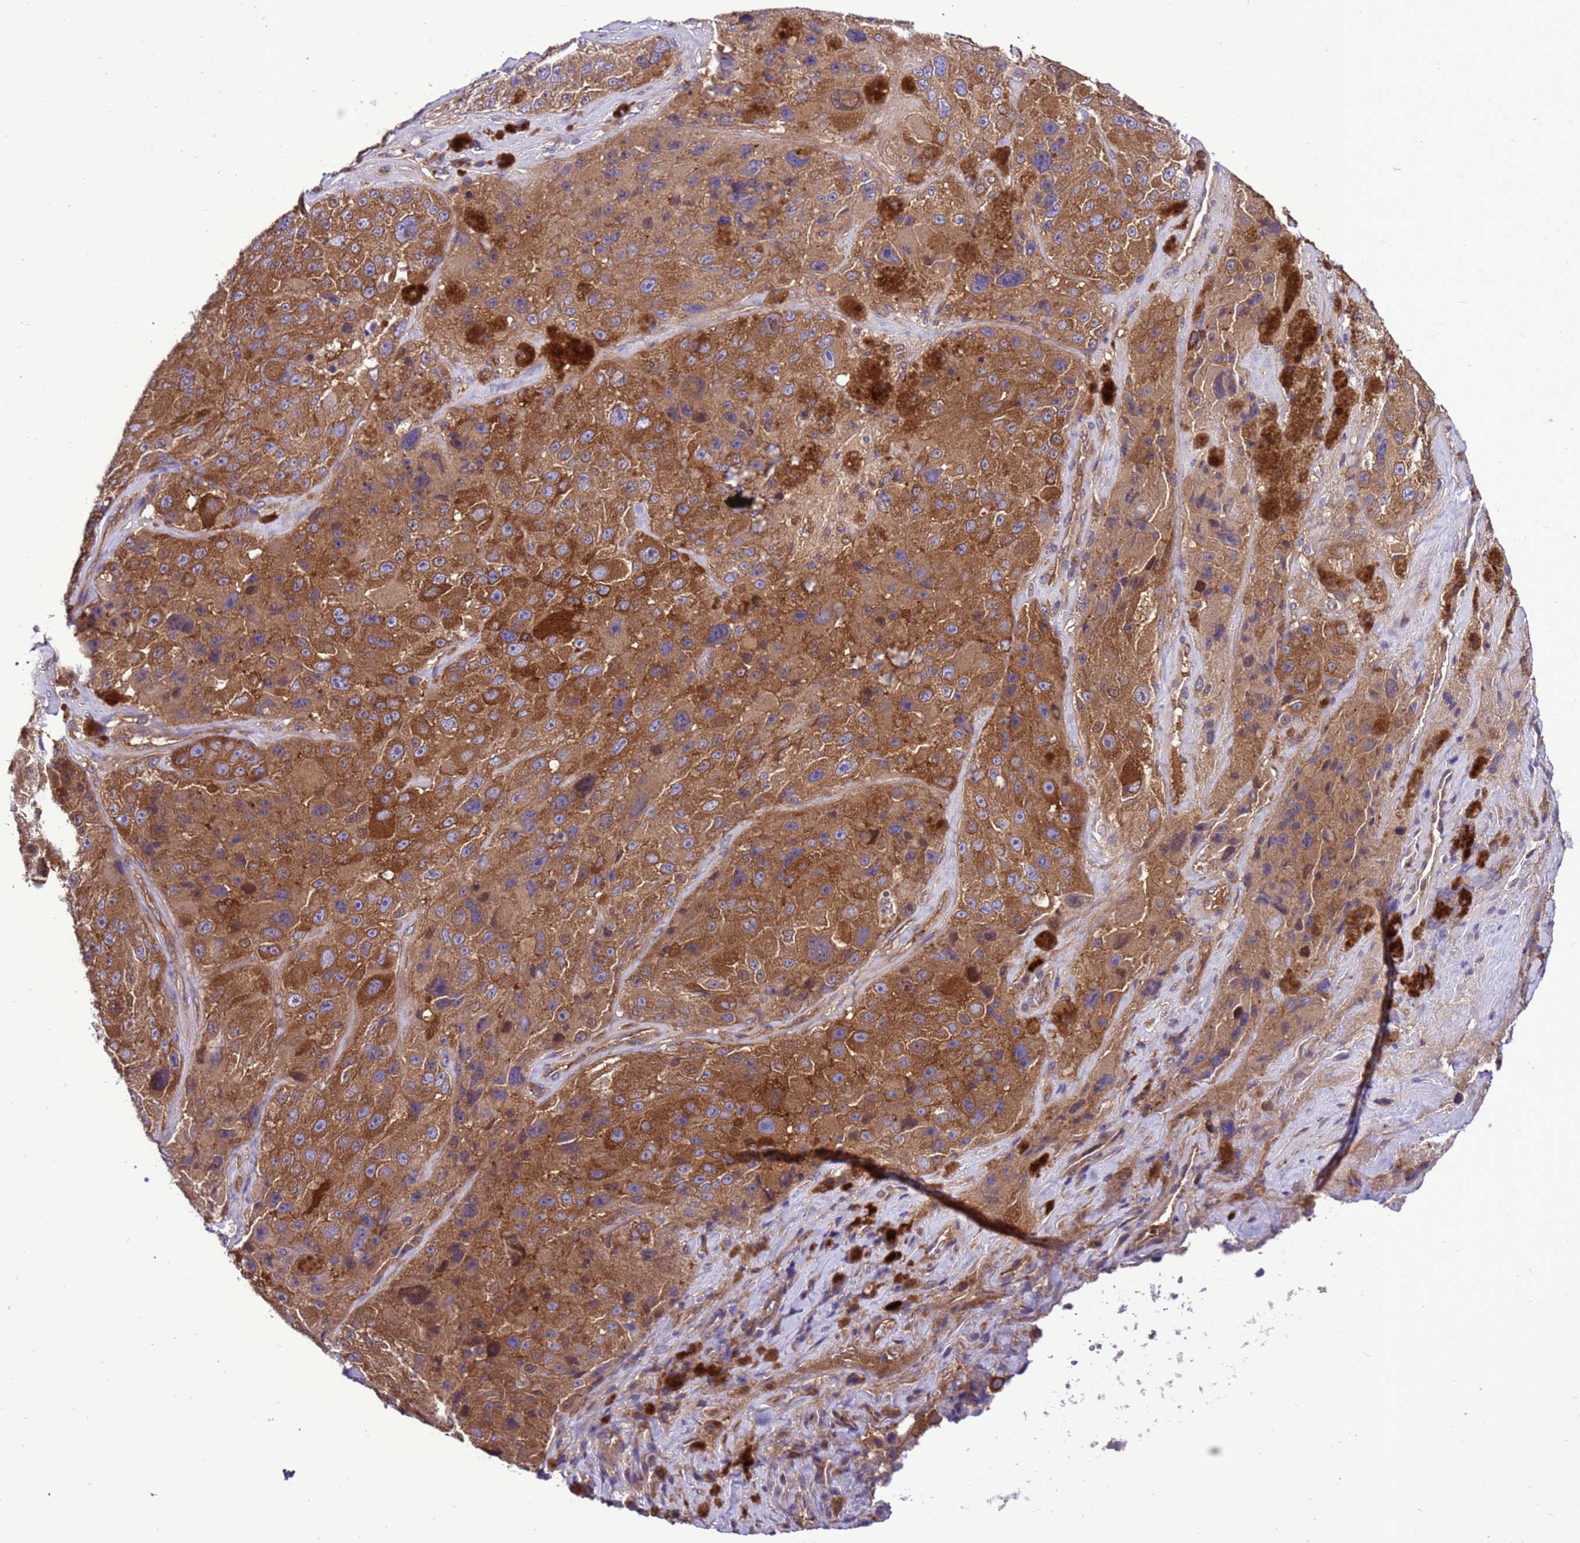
{"staining": {"intensity": "strong", "quantity": ">75%", "location": "cytoplasmic/membranous"}, "tissue": "melanoma", "cell_type": "Tumor cells", "image_type": "cancer", "snomed": [{"axis": "morphology", "description": "Malignant melanoma, Metastatic site"}, {"axis": "topography", "description": "Lymph node"}], "caption": "Malignant melanoma (metastatic site) stained for a protein demonstrates strong cytoplasmic/membranous positivity in tumor cells.", "gene": "RABEP2", "patient": {"sex": "male", "age": 62}}